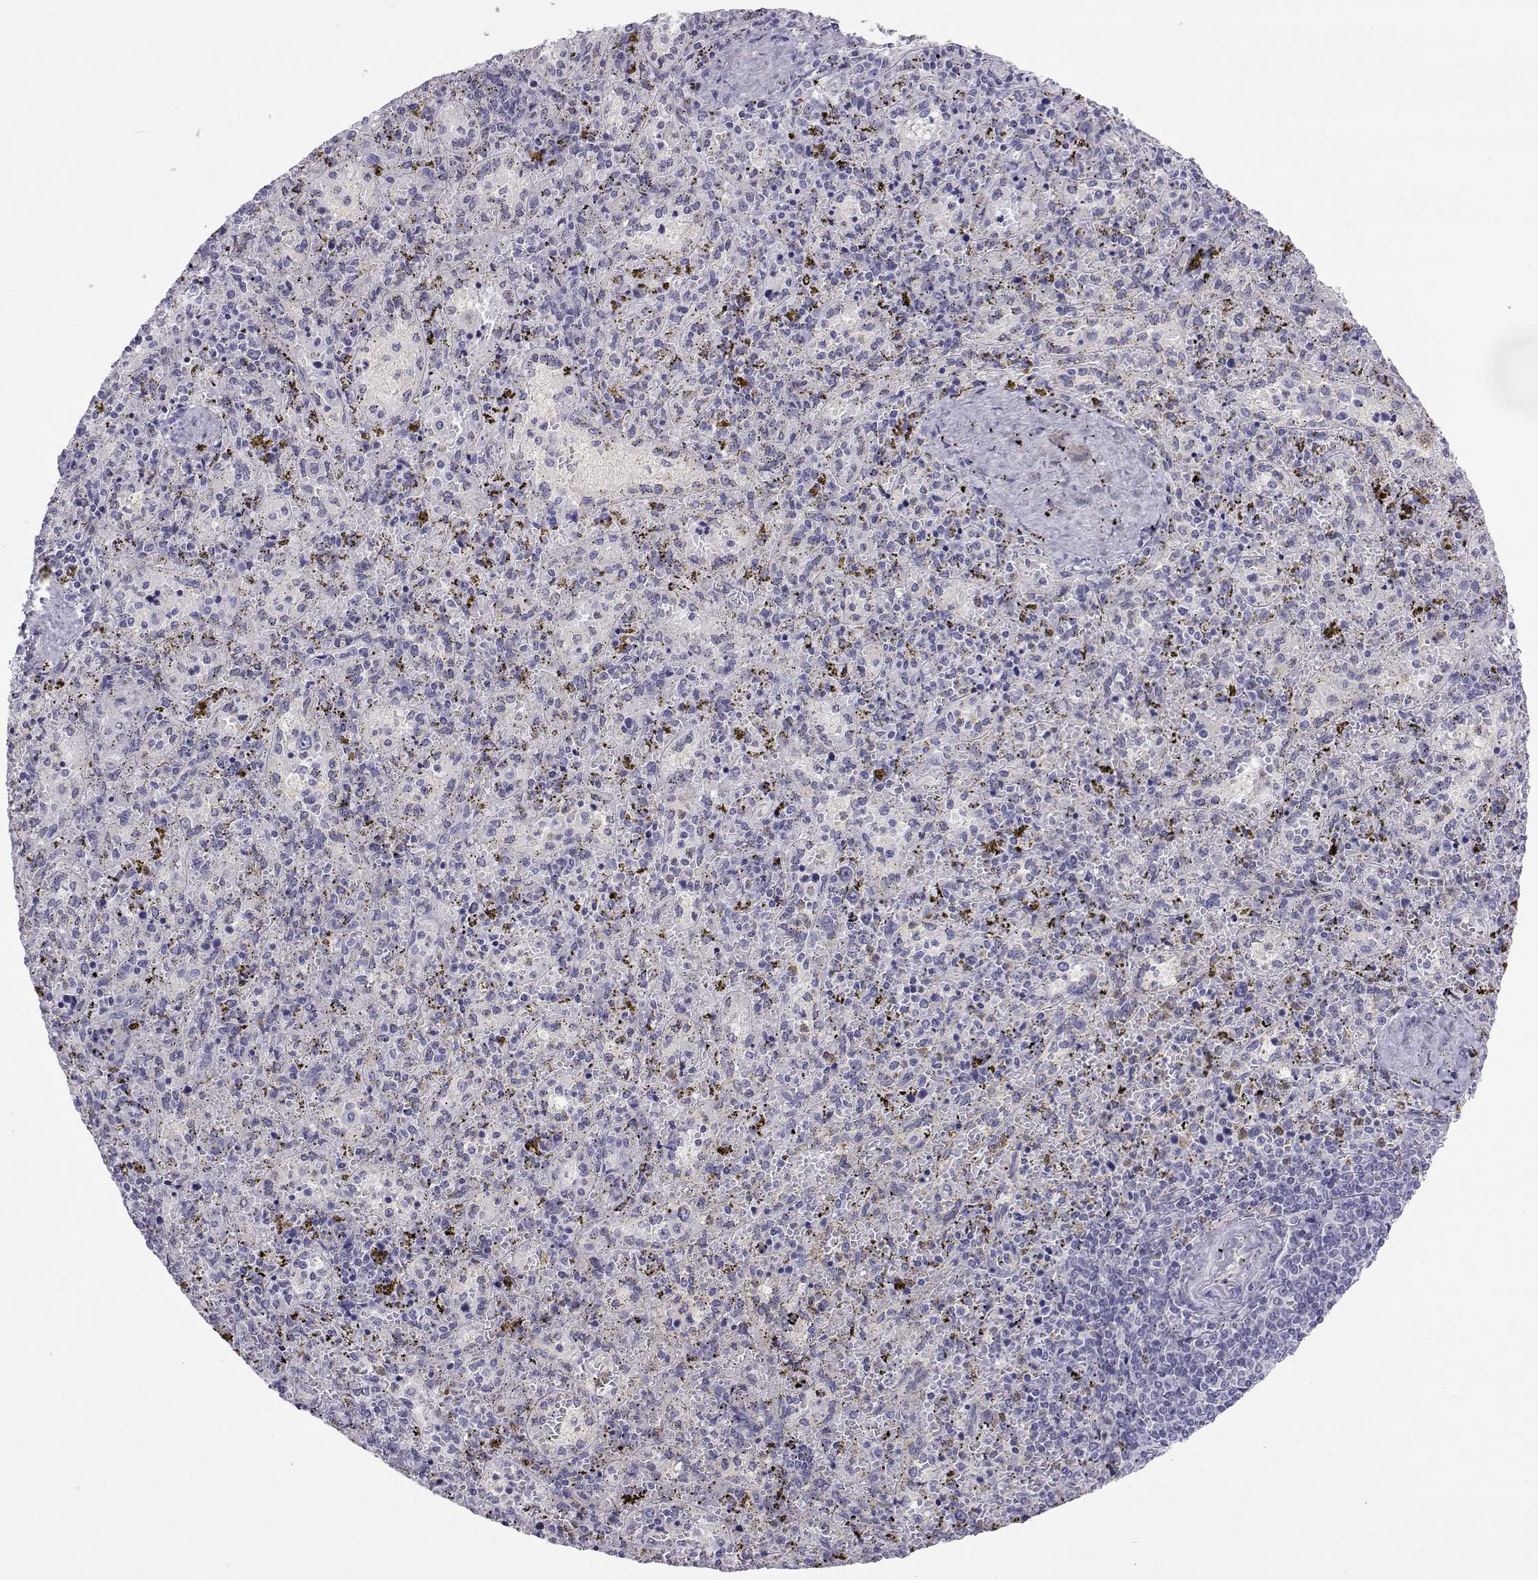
{"staining": {"intensity": "negative", "quantity": "none", "location": "none"}, "tissue": "spleen", "cell_type": "Cells in red pulp", "image_type": "normal", "snomed": [{"axis": "morphology", "description": "Normal tissue, NOS"}, {"axis": "topography", "description": "Spleen"}], "caption": "Histopathology image shows no significant protein staining in cells in red pulp of unremarkable spleen.", "gene": "COL22A1", "patient": {"sex": "female", "age": 50}}